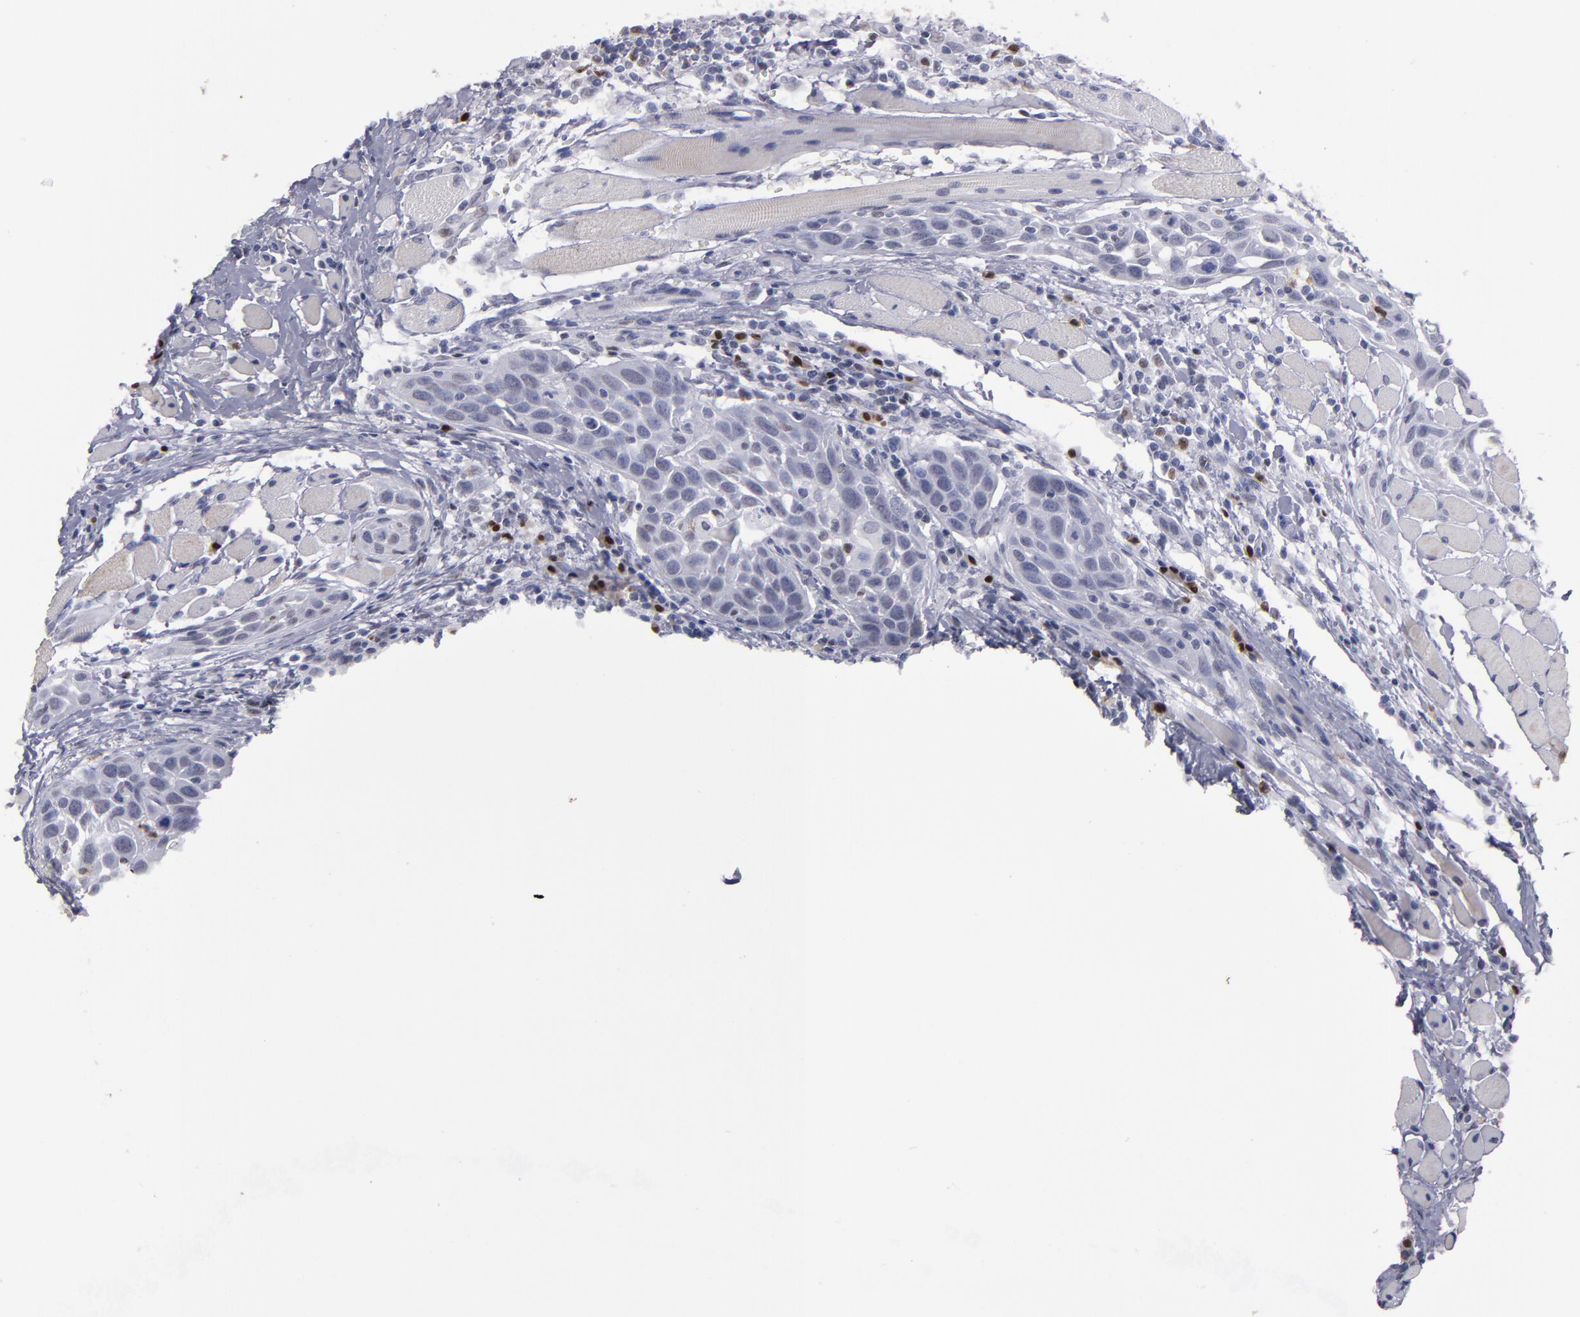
{"staining": {"intensity": "negative", "quantity": "none", "location": "none"}, "tissue": "head and neck cancer", "cell_type": "Tumor cells", "image_type": "cancer", "snomed": [{"axis": "morphology", "description": "Squamous cell carcinoma, NOS"}, {"axis": "topography", "description": "Oral tissue"}, {"axis": "topography", "description": "Head-Neck"}], "caption": "IHC photomicrograph of human head and neck cancer stained for a protein (brown), which reveals no positivity in tumor cells.", "gene": "IRF4", "patient": {"sex": "female", "age": 50}}